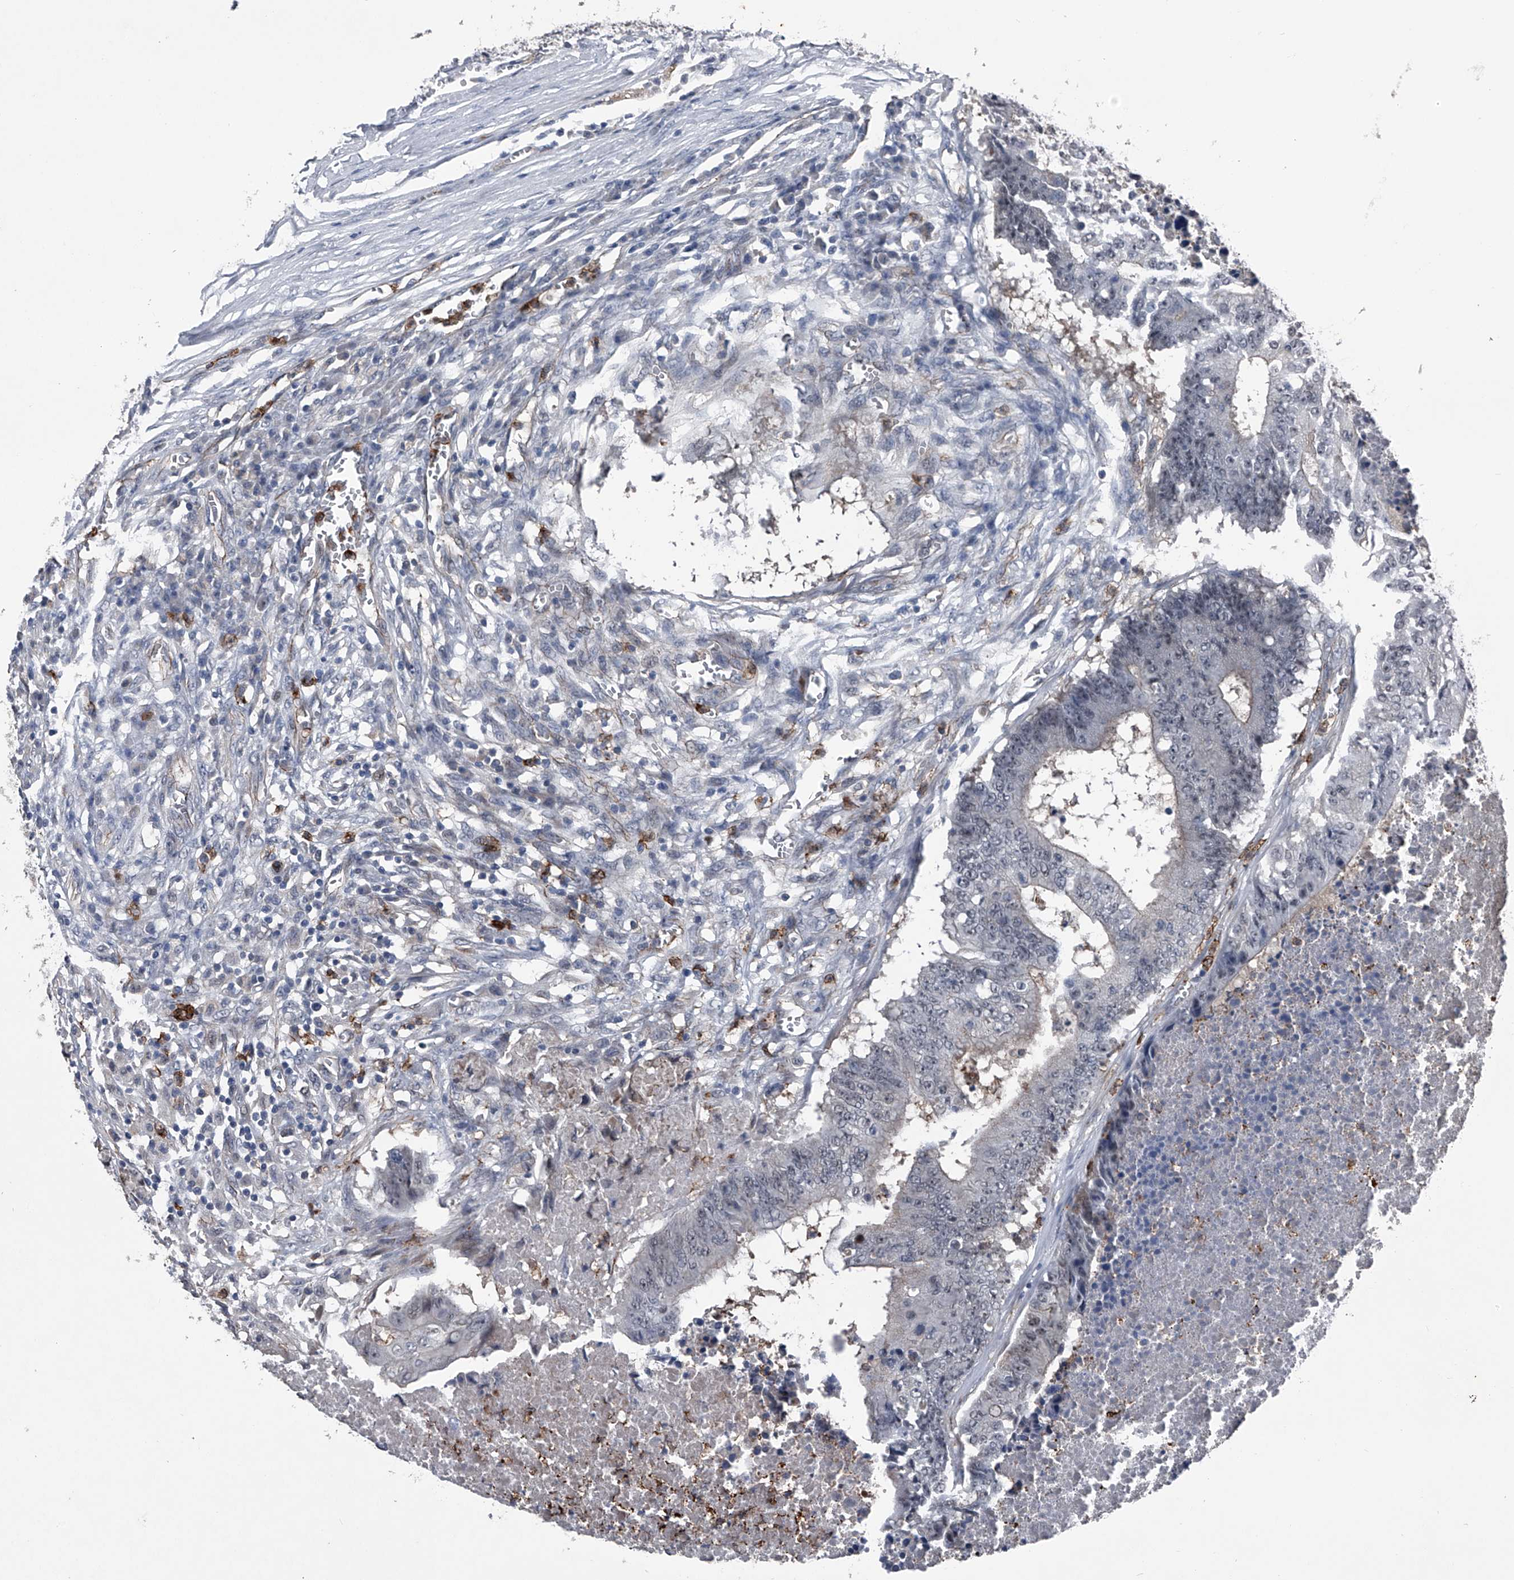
{"staining": {"intensity": "moderate", "quantity": "25%-75%", "location": "cytoplasmic/membranous"}, "tissue": "colorectal cancer", "cell_type": "Tumor cells", "image_type": "cancer", "snomed": [{"axis": "morphology", "description": "Adenocarcinoma, NOS"}, {"axis": "topography", "description": "Colon"}], "caption": "Tumor cells show moderate cytoplasmic/membranous expression in approximately 25%-75% of cells in colorectal cancer.", "gene": "MAPKAP1", "patient": {"sex": "male", "age": 87}}